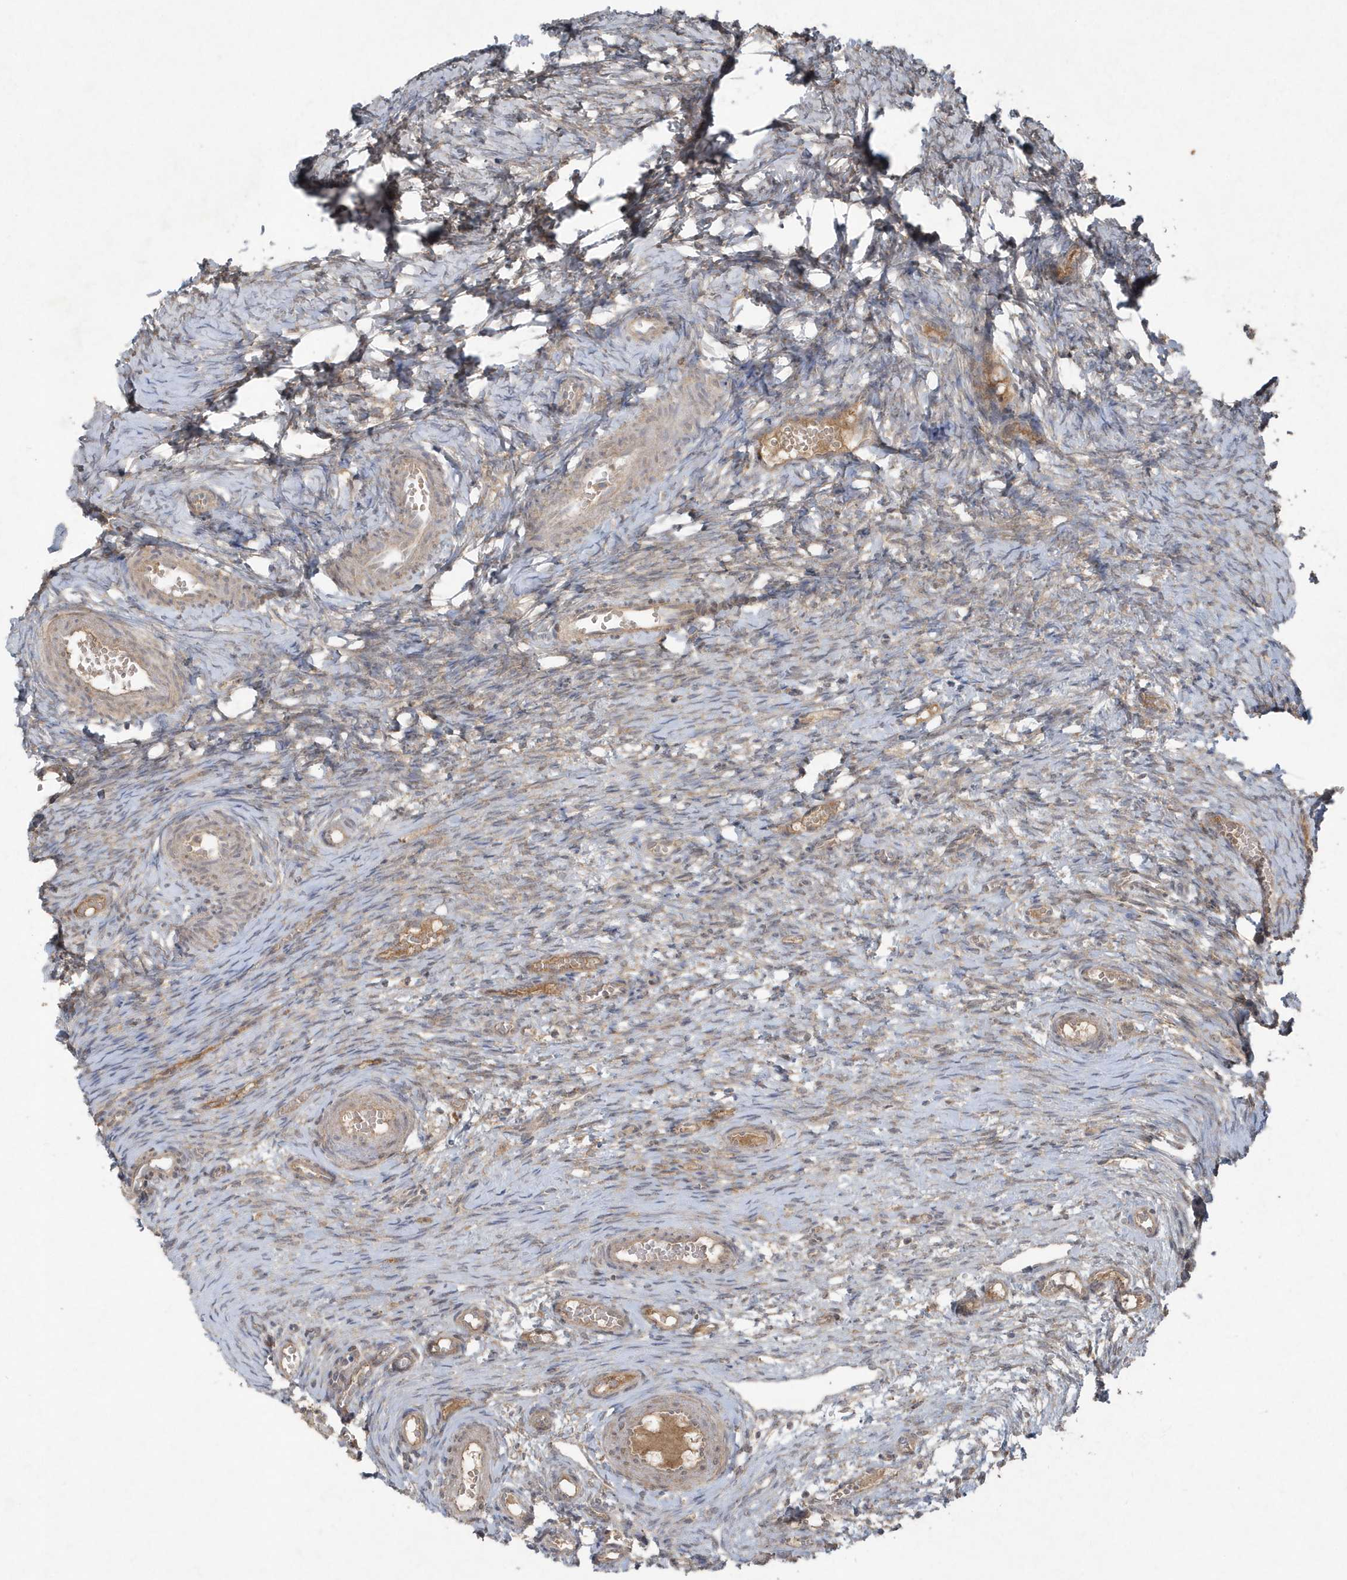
{"staining": {"intensity": "weak", "quantity": "<25%", "location": "cytoplasmic/membranous"}, "tissue": "ovary", "cell_type": "Ovarian stroma cells", "image_type": "normal", "snomed": [{"axis": "morphology", "description": "Adenocarcinoma, NOS"}, {"axis": "topography", "description": "Endometrium"}], "caption": "An immunohistochemistry histopathology image of unremarkable ovary is shown. There is no staining in ovarian stroma cells of ovary.", "gene": "C1RL", "patient": {"sex": "female", "age": 32}}